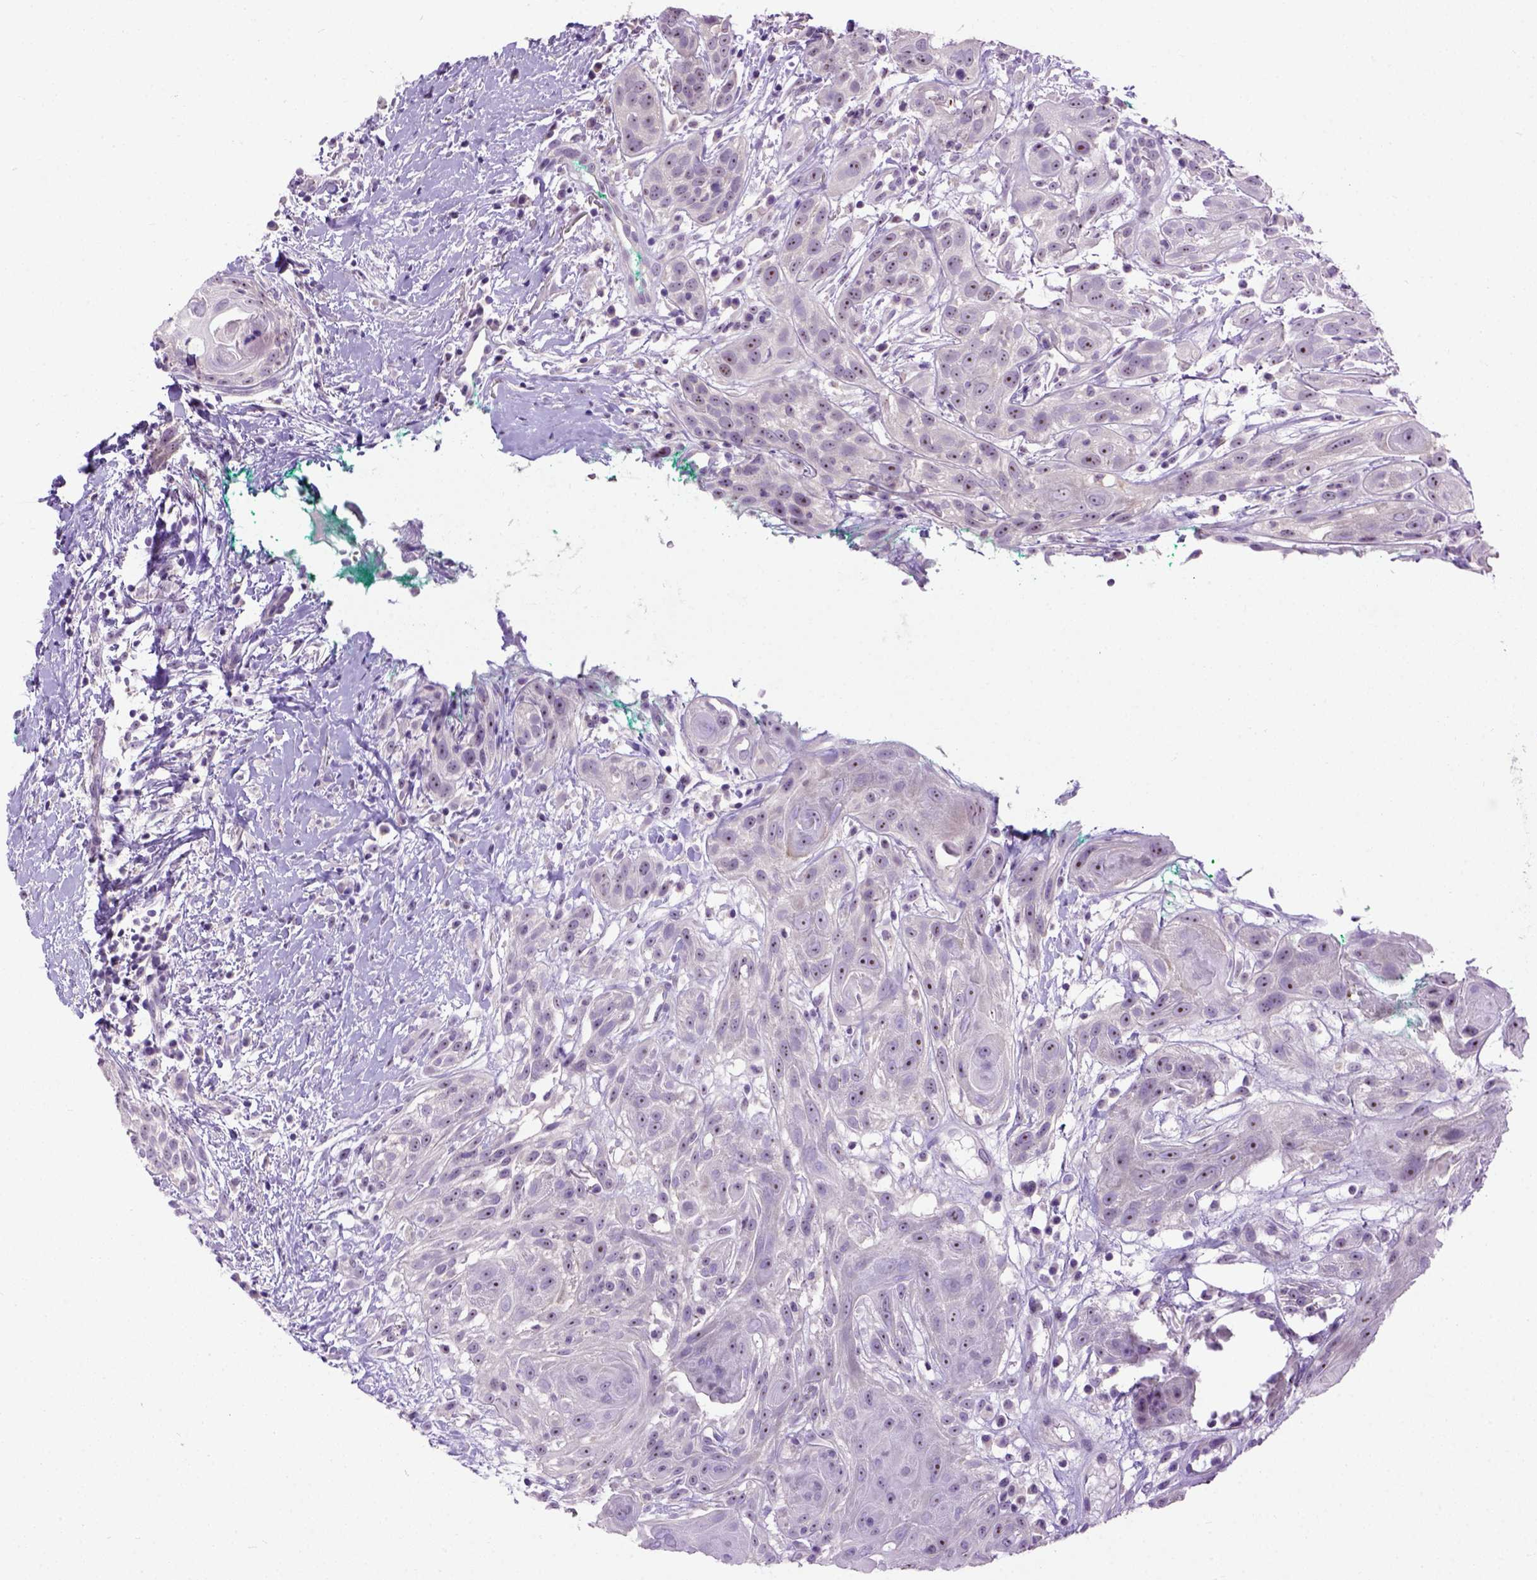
{"staining": {"intensity": "moderate", "quantity": "25%-75%", "location": "nuclear"}, "tissue": "head and neck cancer", "cell_type": "Tumor cells", "image_type": "cancer", "snomed": [{"axis": "morphology", "description": "Normal tissue, NOS"}, {"axis": "morphology", "description": "Squamous cell carcinoma, NOS"}, {"axis": "topography", "description": "Oral tissue"}, {"axis": "topography", "description": "Salivary gland"}, {"axis": "topography", "description": "Head-Neck"}], "caption": "Human head and neck squamous cell carcinoma stained with a protein marker exhibits moderate staining in tumor cells.", "gene": "UTP4", "patient": {"sex": "female", "age": 62}}